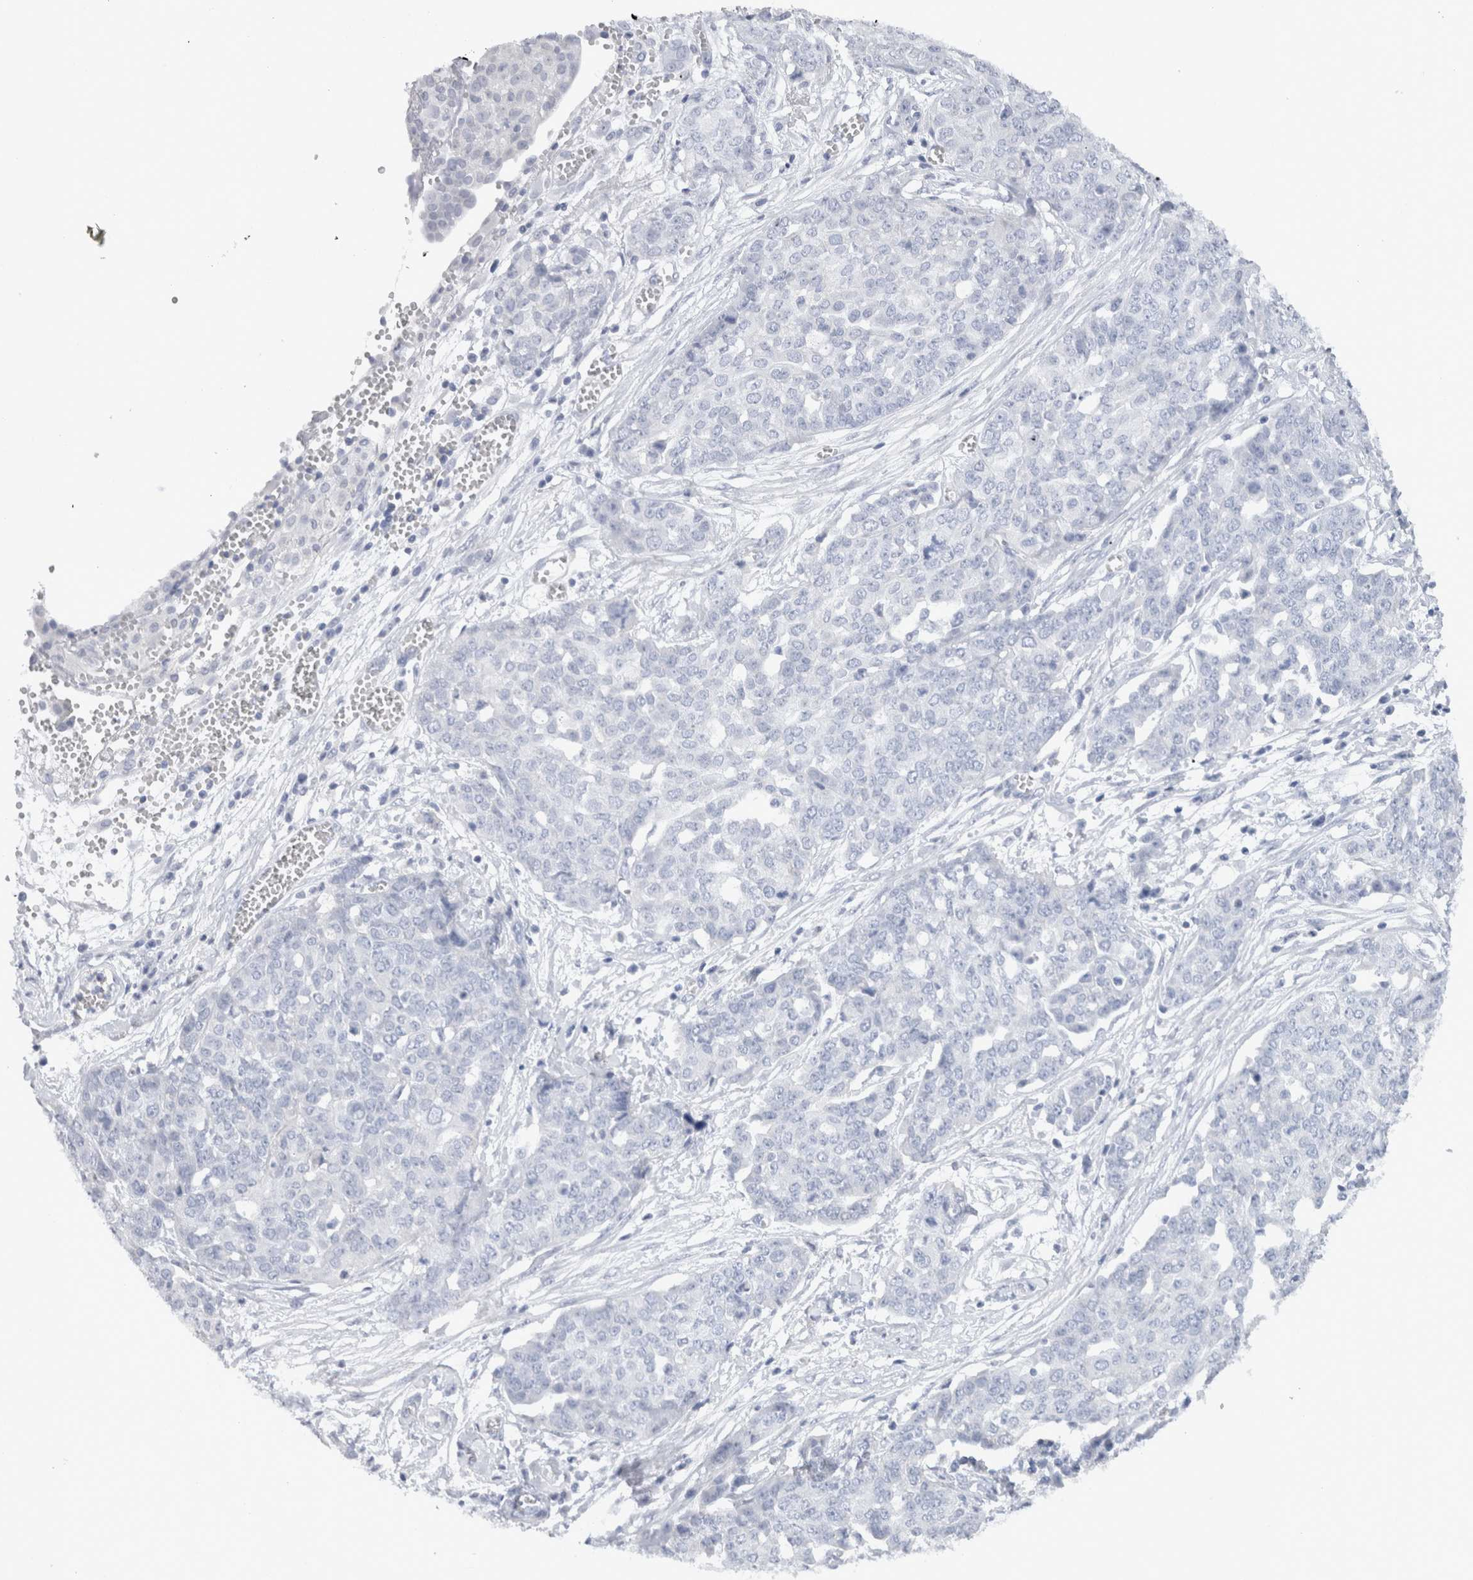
{"staining": {"intensity": "negative", "quantity": "none", "location": "none"}, "tissue": "ovarian cancer", "cell_type": "Tumor cells", "image_type": "cancer", "snomed": [{"axis": "morphology", "description": "Cystadenocarcinoma, serous, NOS"}, {"axis": "topography", "description": "Soft tissue"}, {"axis": "topography", "description": "Ovary"}], "caption": "Human serous cystadenocarcinoma (ovarian) stained for a protein using immunohistochemistry demonstrates no expression in tumor cells.", "gene": "C9orf50", "patient": {"sex": "female", "age": 57}}